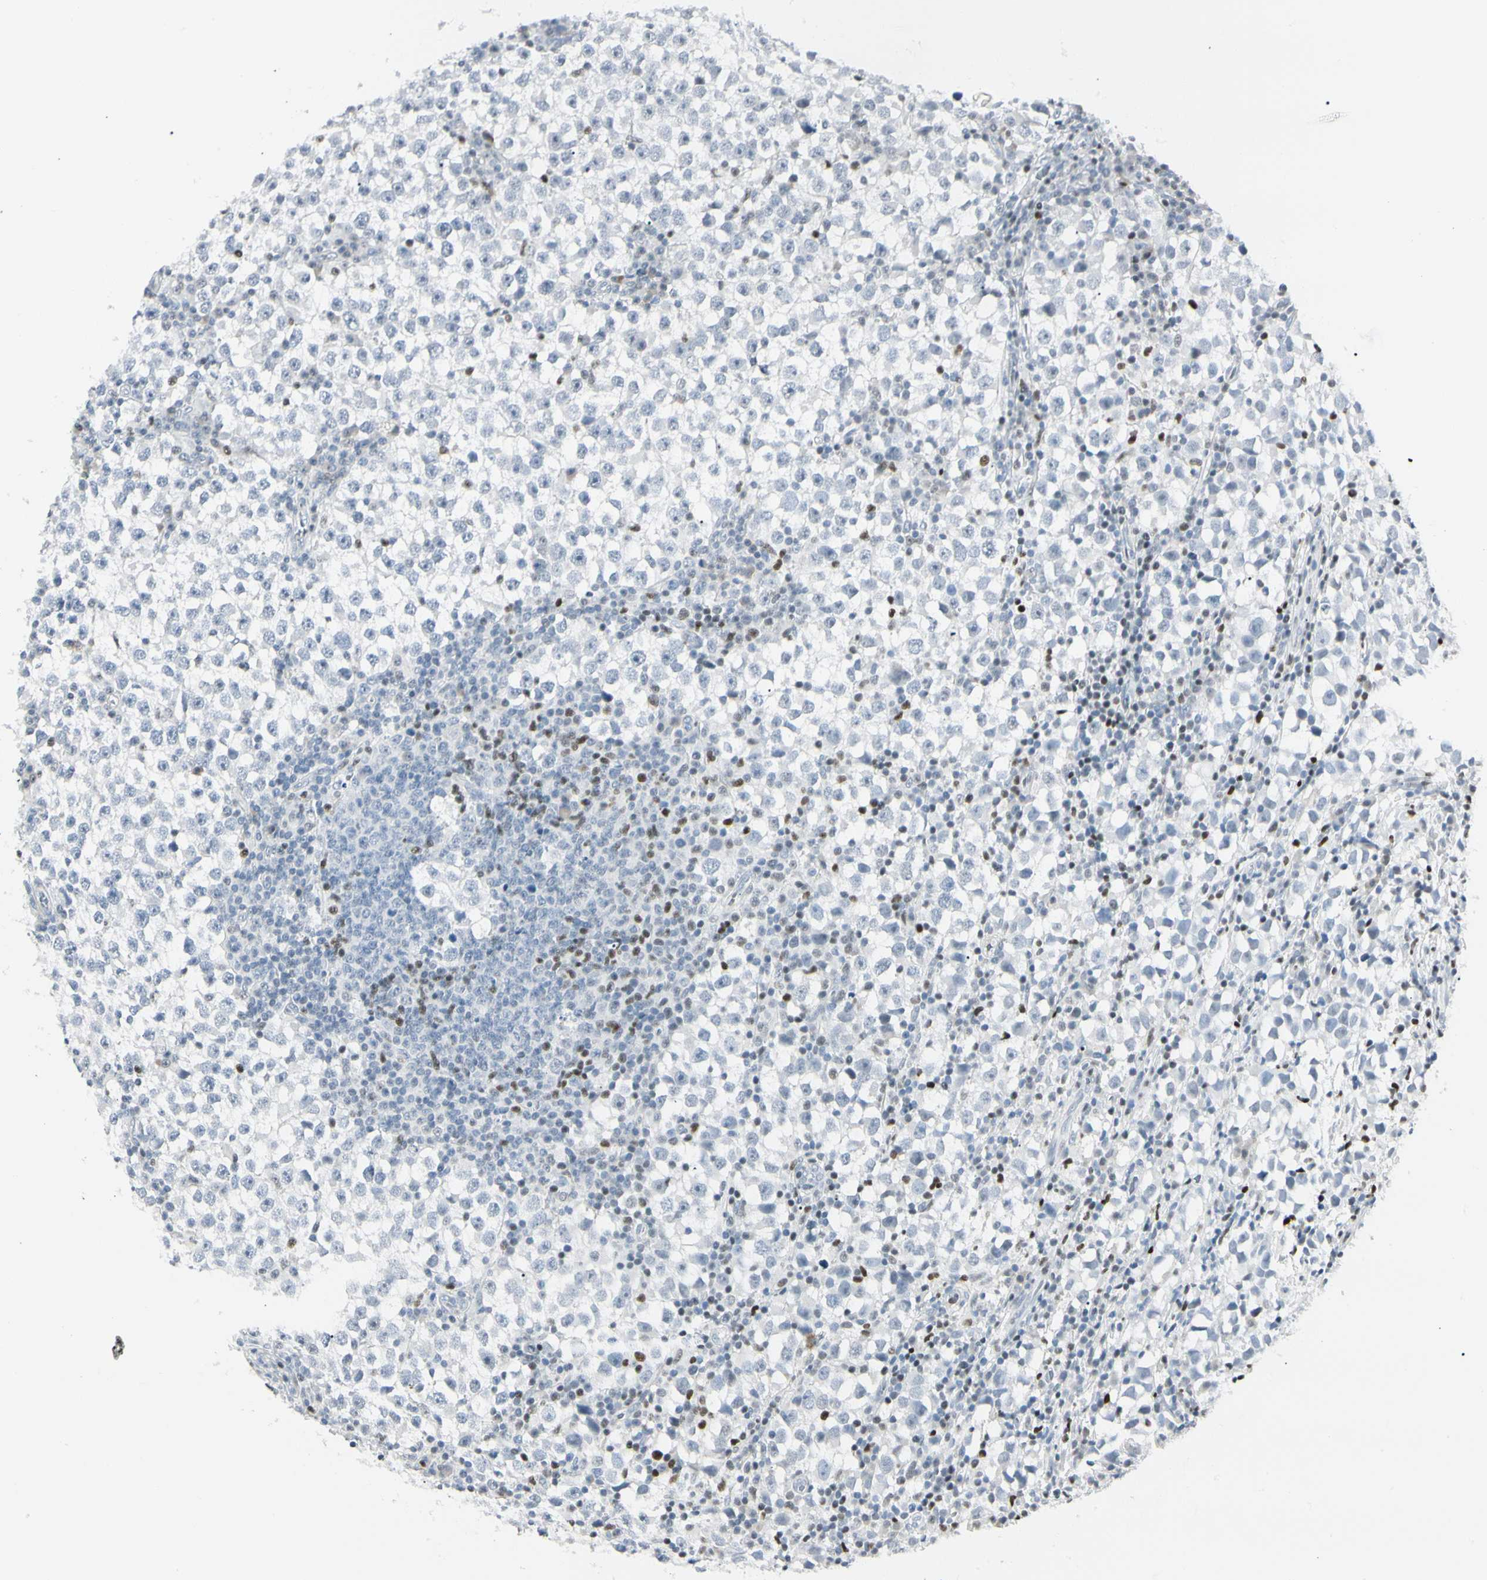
{"staining": {"intensity": "negative", "quantity": "none", "location": "none"}, "tissue": "testis cancer", "cell_type": "Tumor cells", "image_type": "cancer", "snomed": [{"axis": "morphology", "description": "Seminoma, NOS"}, {"axis": "topography", "description": "Testis"}], "caption": "A photomicrograph of testis cancer (seminoma) stained for a protein shows no brown staining in tumor cells. (Immunohistochemistry, brightfield microscopy, high magnification).", "gene": "ZBTB7B", "patient": {"sex": "male", "age": 65}}